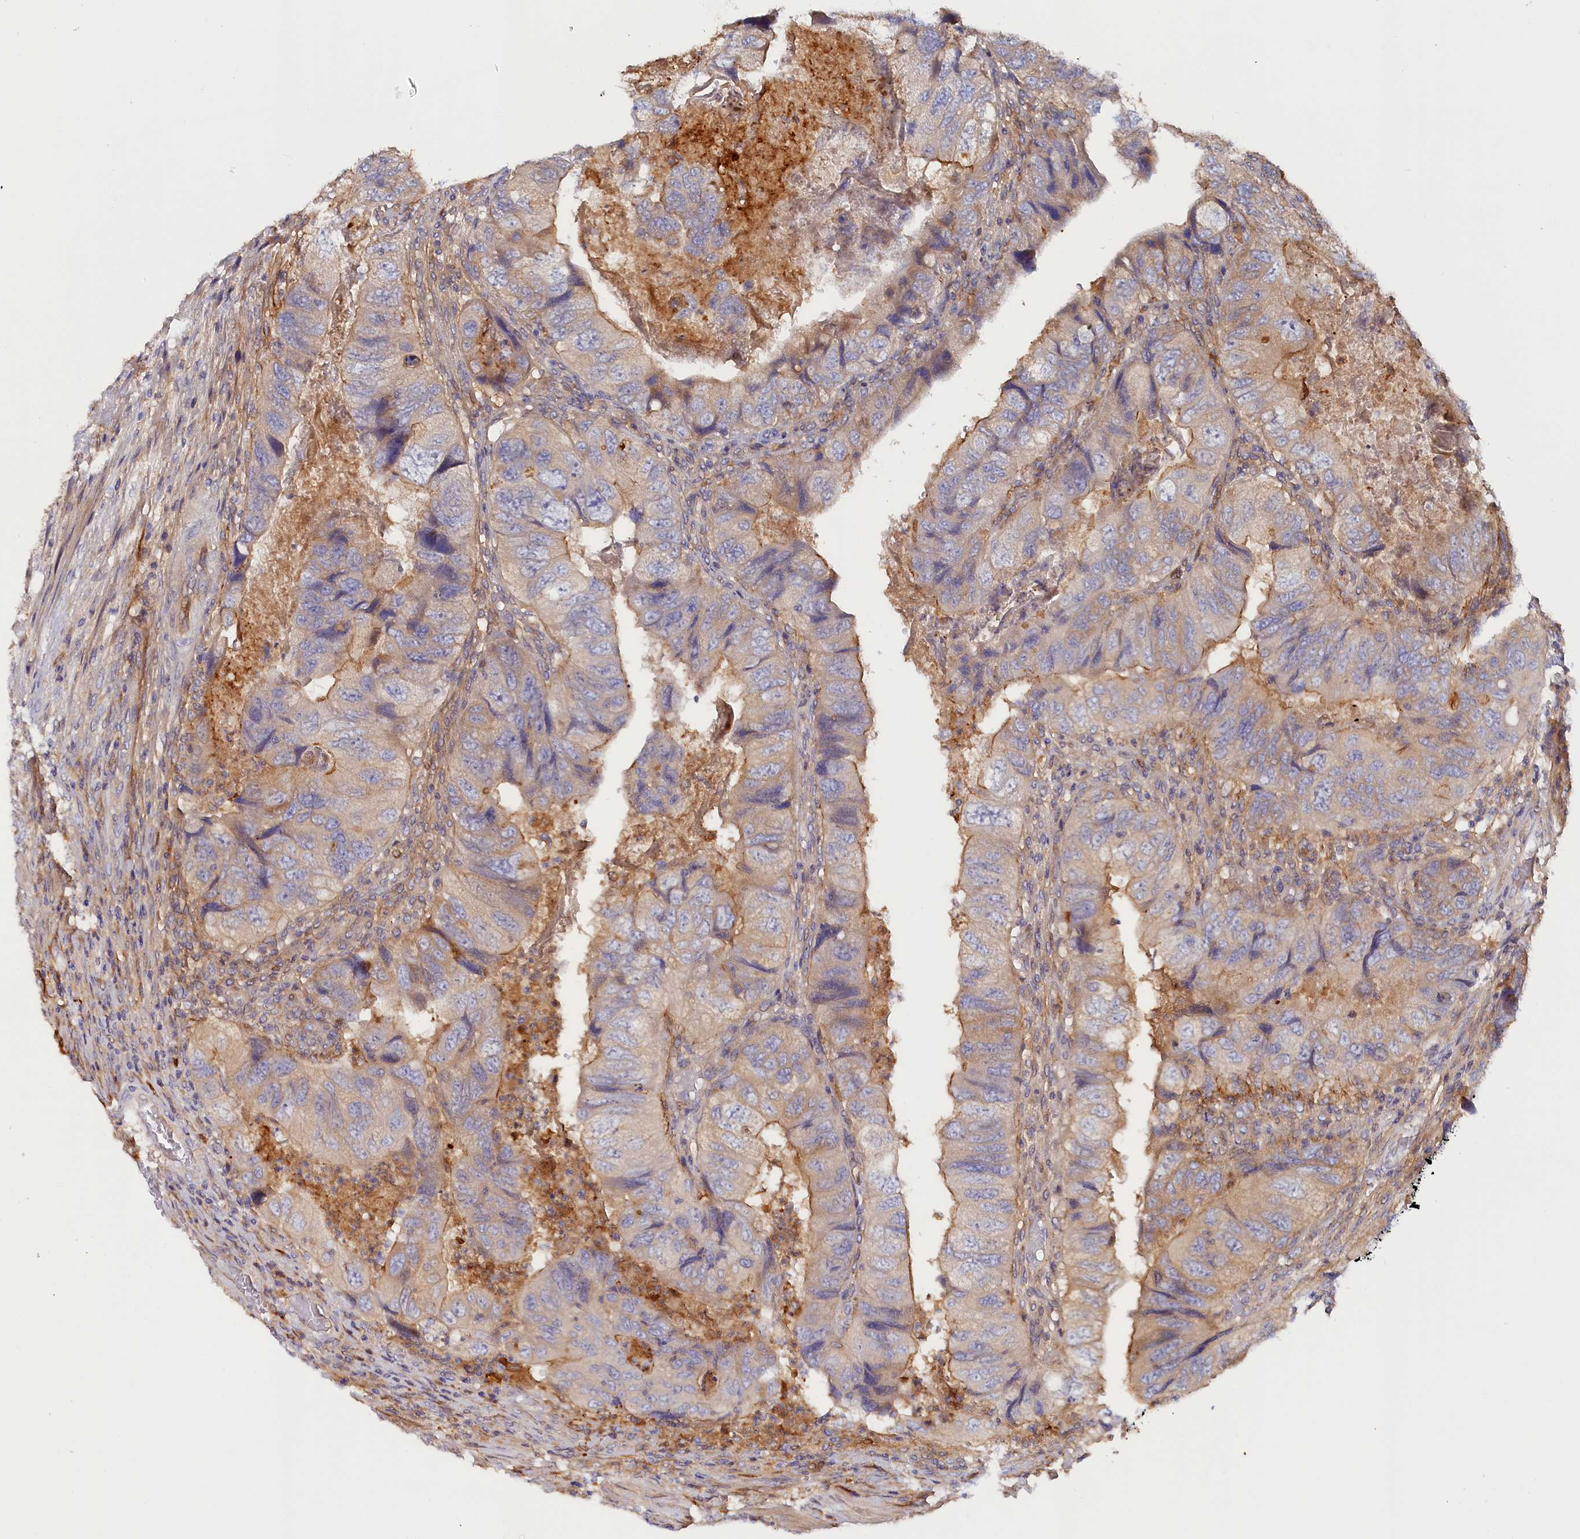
{"staining": {"intensity": "moderate", "quantity": "<25%", "location": "cytoplasmic/membranous"}, "tissue": "colorectal cancer", "cell_type": "Tumor cells", "image_type": "cancer", "snomed": [{"axis": "morphology", "description": "Adenocarcinoma, NOS"}, {"axis": "topography", "description": "Rectum"}], "caption": "The immunohistochemical stain labels moderate cytoplasmic/membranous positivity in tumor cells of colorectal cancer tissue.", "gene": "KATNB1", "patient": {"sex": "male", "age": 63}}